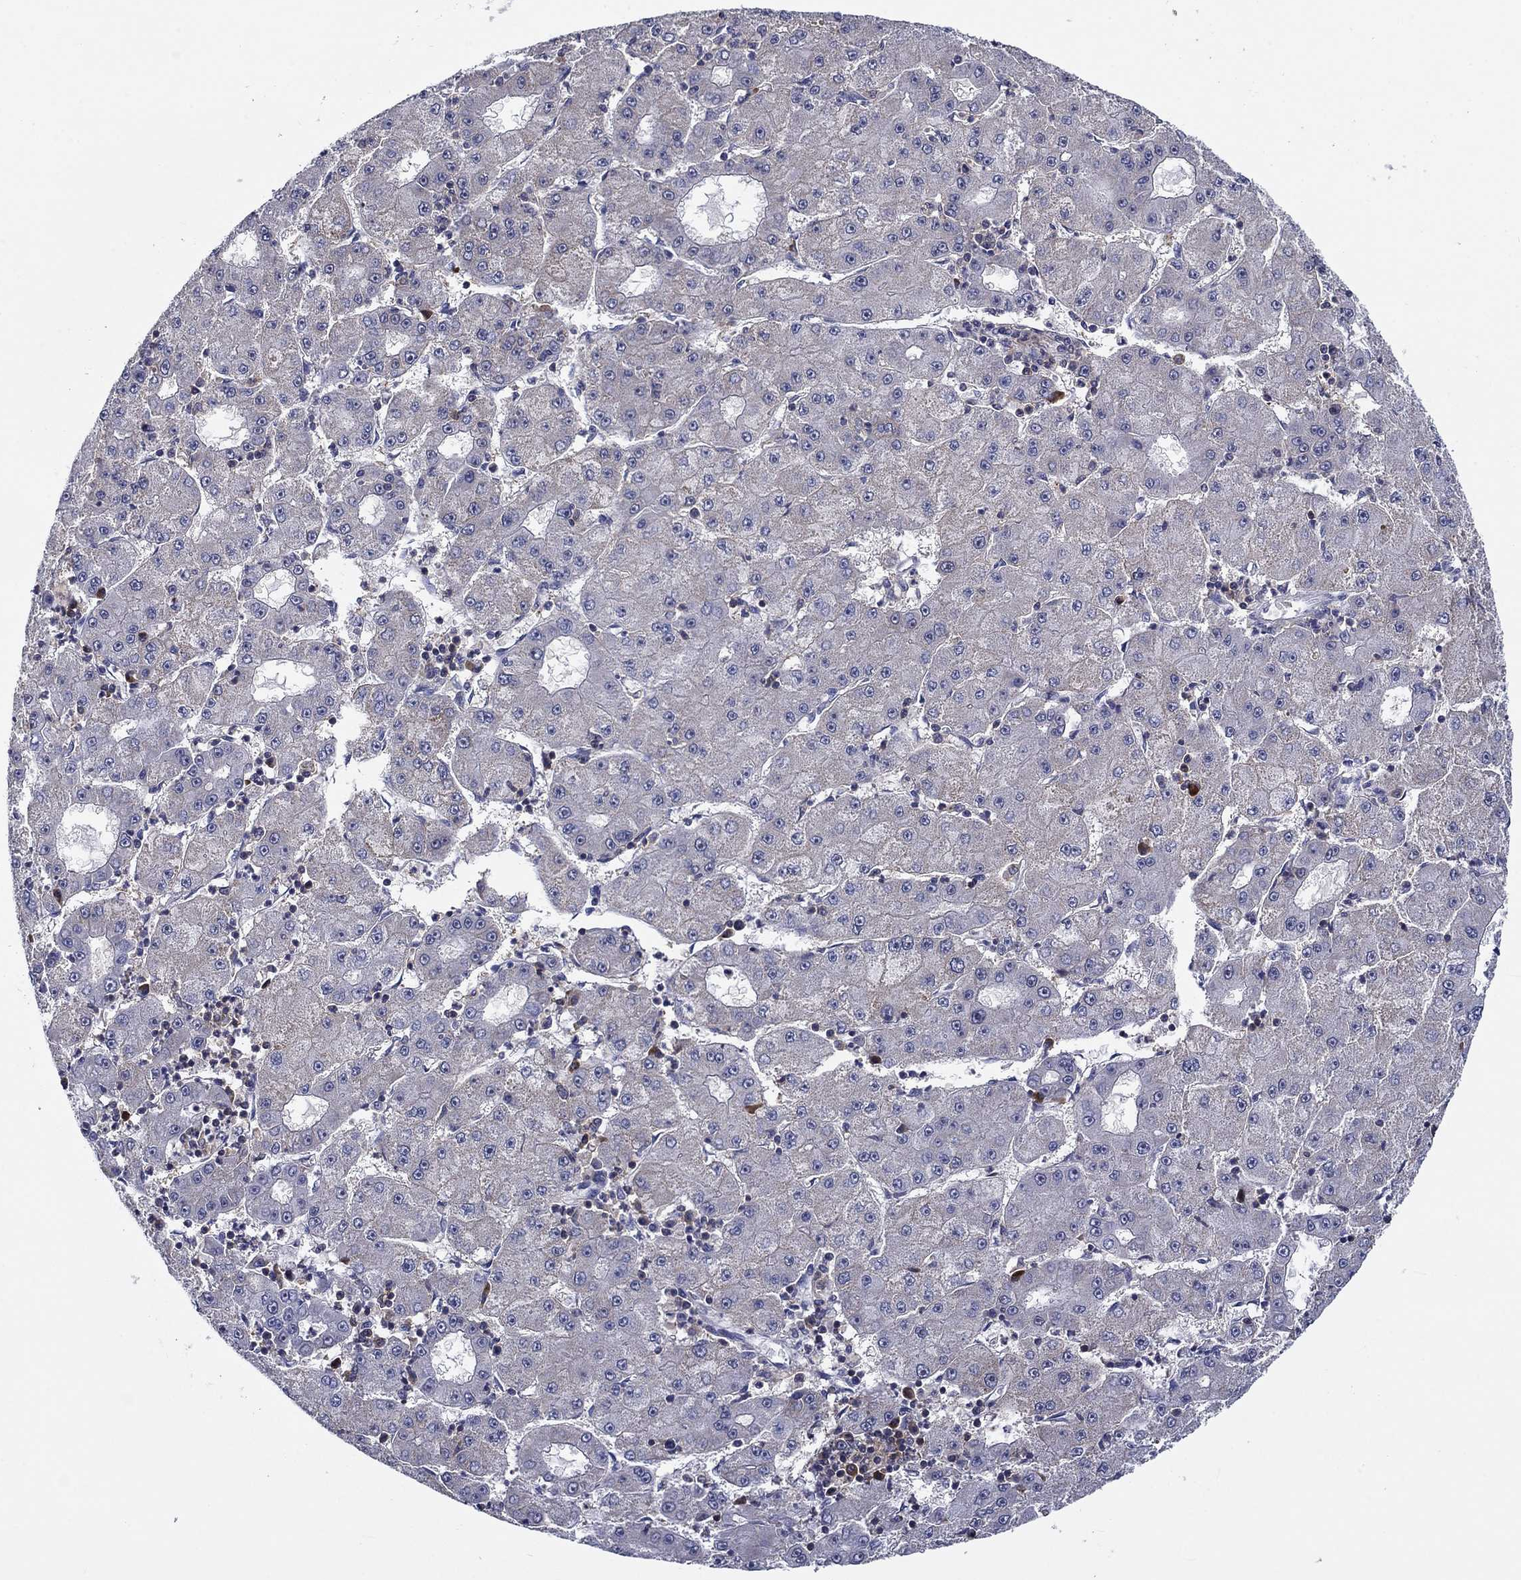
{"staining": {"intensity": "negative", "quantity": "none", "location": "none"}, "tissue": "liver cancer", "cell_type": "Tumor cells", "image_type": "cancer", "snomed": [{"axis": "morphology", "description": "Carcinoma, Hepatocellular, NOS"}, {"axis": "topography", "description": "Liver"}], "caption": "Human liver hepatocellular carcinoma stained for a protein using immunohistochemistry demonstrates no staining in tumor cells.", "gene": "POU2F2", "patient": {"sex": "male", "age": 73}}